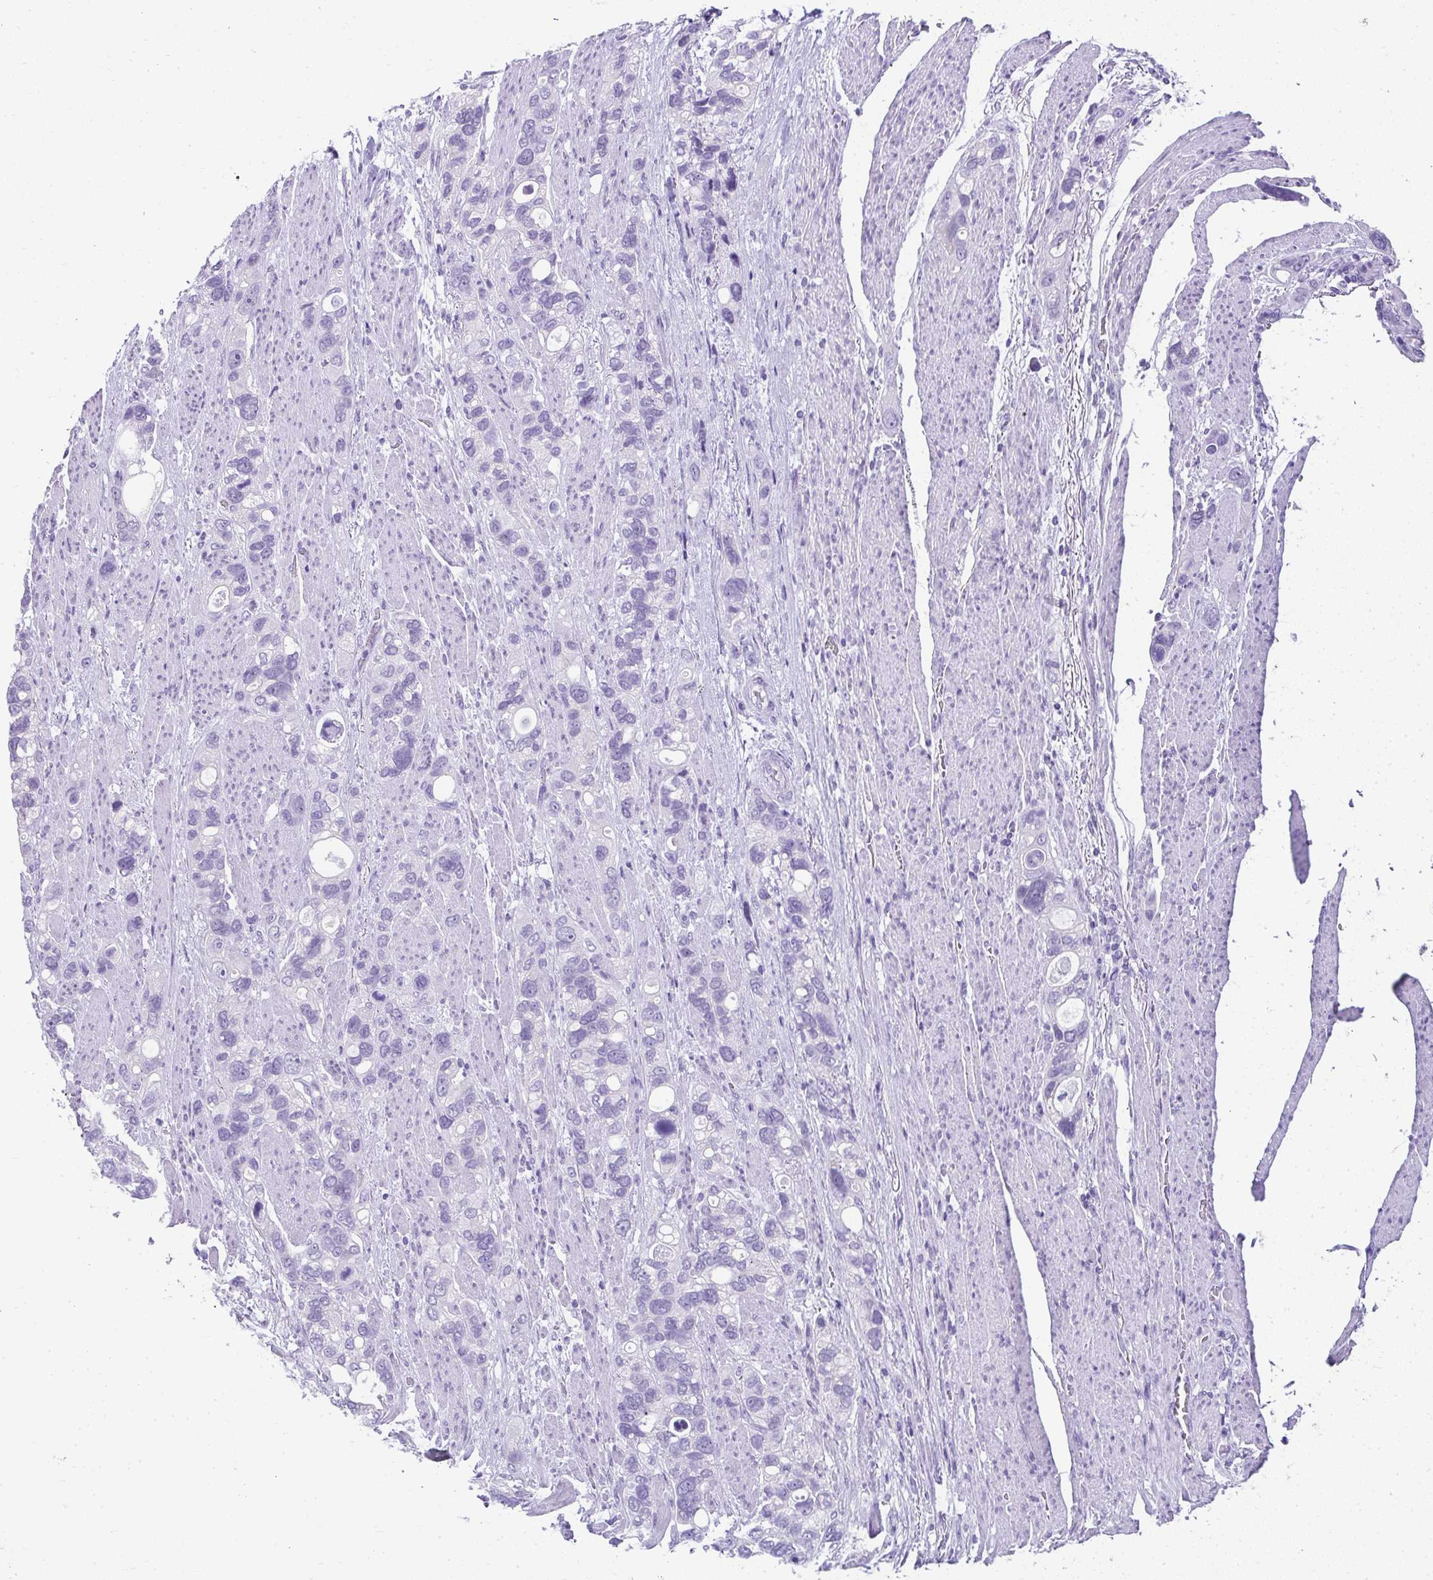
{"staining": {"intensity": "negative", "quantity": "none", "location": "none"}, "tissue": "stomach cancer", "cell_type": "Tumor cells", "image_type": "cancer", "snomed": [{"axis": "morphology", "description": "Adenocarcinoma, NOS"}, {"axis": "topography", "description": "Stomach, upper"}], "caption": "Immunohistochemical staining of human adenocarcinoma (stomach) shows no significant positivity in tumor cells.", "gene": "RNF183", "patient": {"sex": "female", "age": 81}}